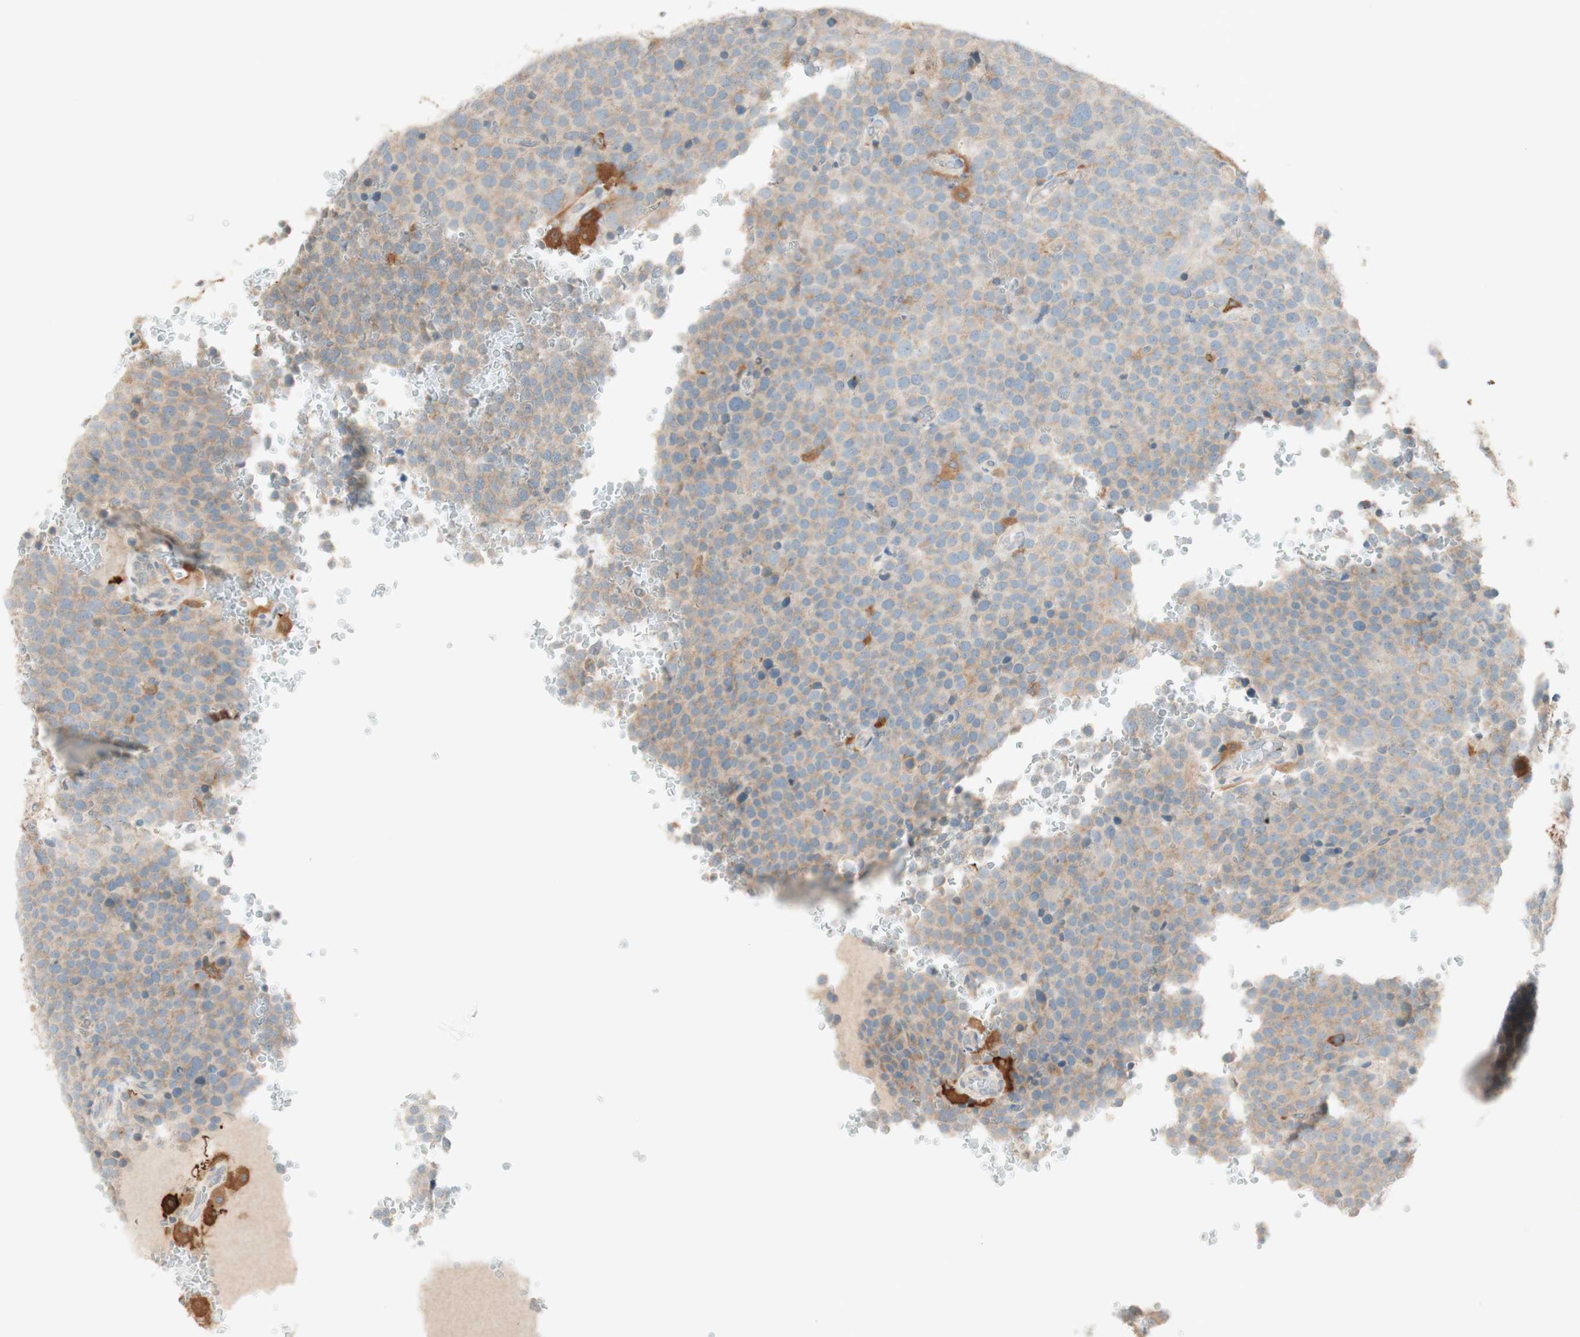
{"staining": {"intensity": "weak", "quantity": ">75%", "location": "cytoplasmic/membranous"}, "tissue": "testis cancer", "cell_type": "Tumor cells", "image_type": "cancer", "snomed": [{"axis": "morphology", "description": "Seminoma, NOS"}, {"axis": "topography", "description": "Testis"}], "caption": "Immunohistochemical staining of testis cancer (seminoma) shows weak cytoplasmic/membranous protein staining in about >75% of tumor cells.", "gene": "CLCN2", "patient": {"sex": "male", "age": 71}}